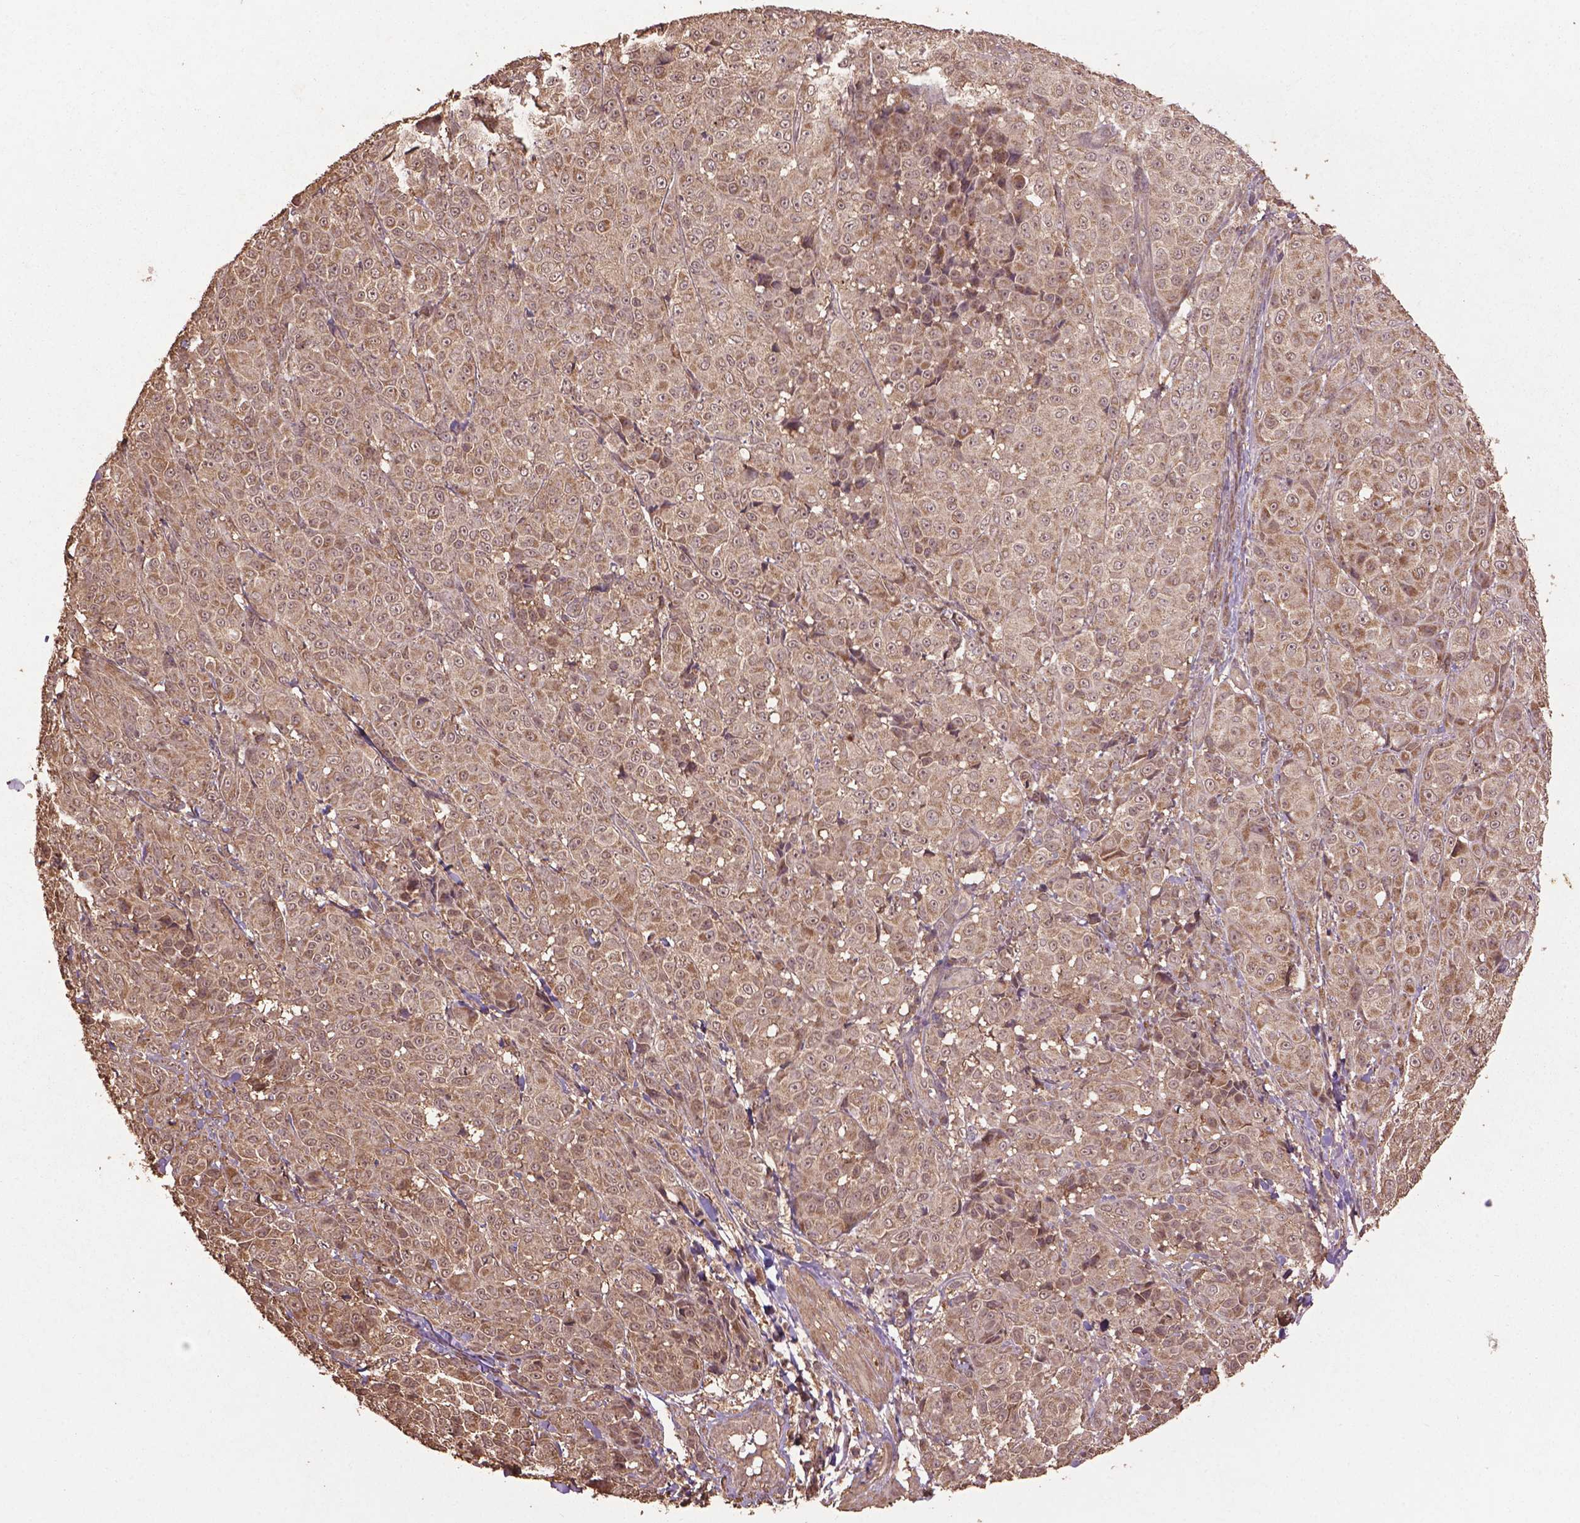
{"staining": {"intensity": "weak", "quantity": ">75%", "location": "cytoplasmic/membranous"}, "tissue": "melanoma", "cell_type": "Tumor cells", "image_type": "cancer", "snomed": [{"axis": "morphology", "description": "Malignant melanoma, NOS"}, {"axis": "topography", "description": "Skin"}], "caption": "Tumor cells display weak cytoplasmic/membranous expression in approximately >75% of cells in melanoma.", "gene": "BABAM1", "patient": {"sex": "male", "age": 89}}